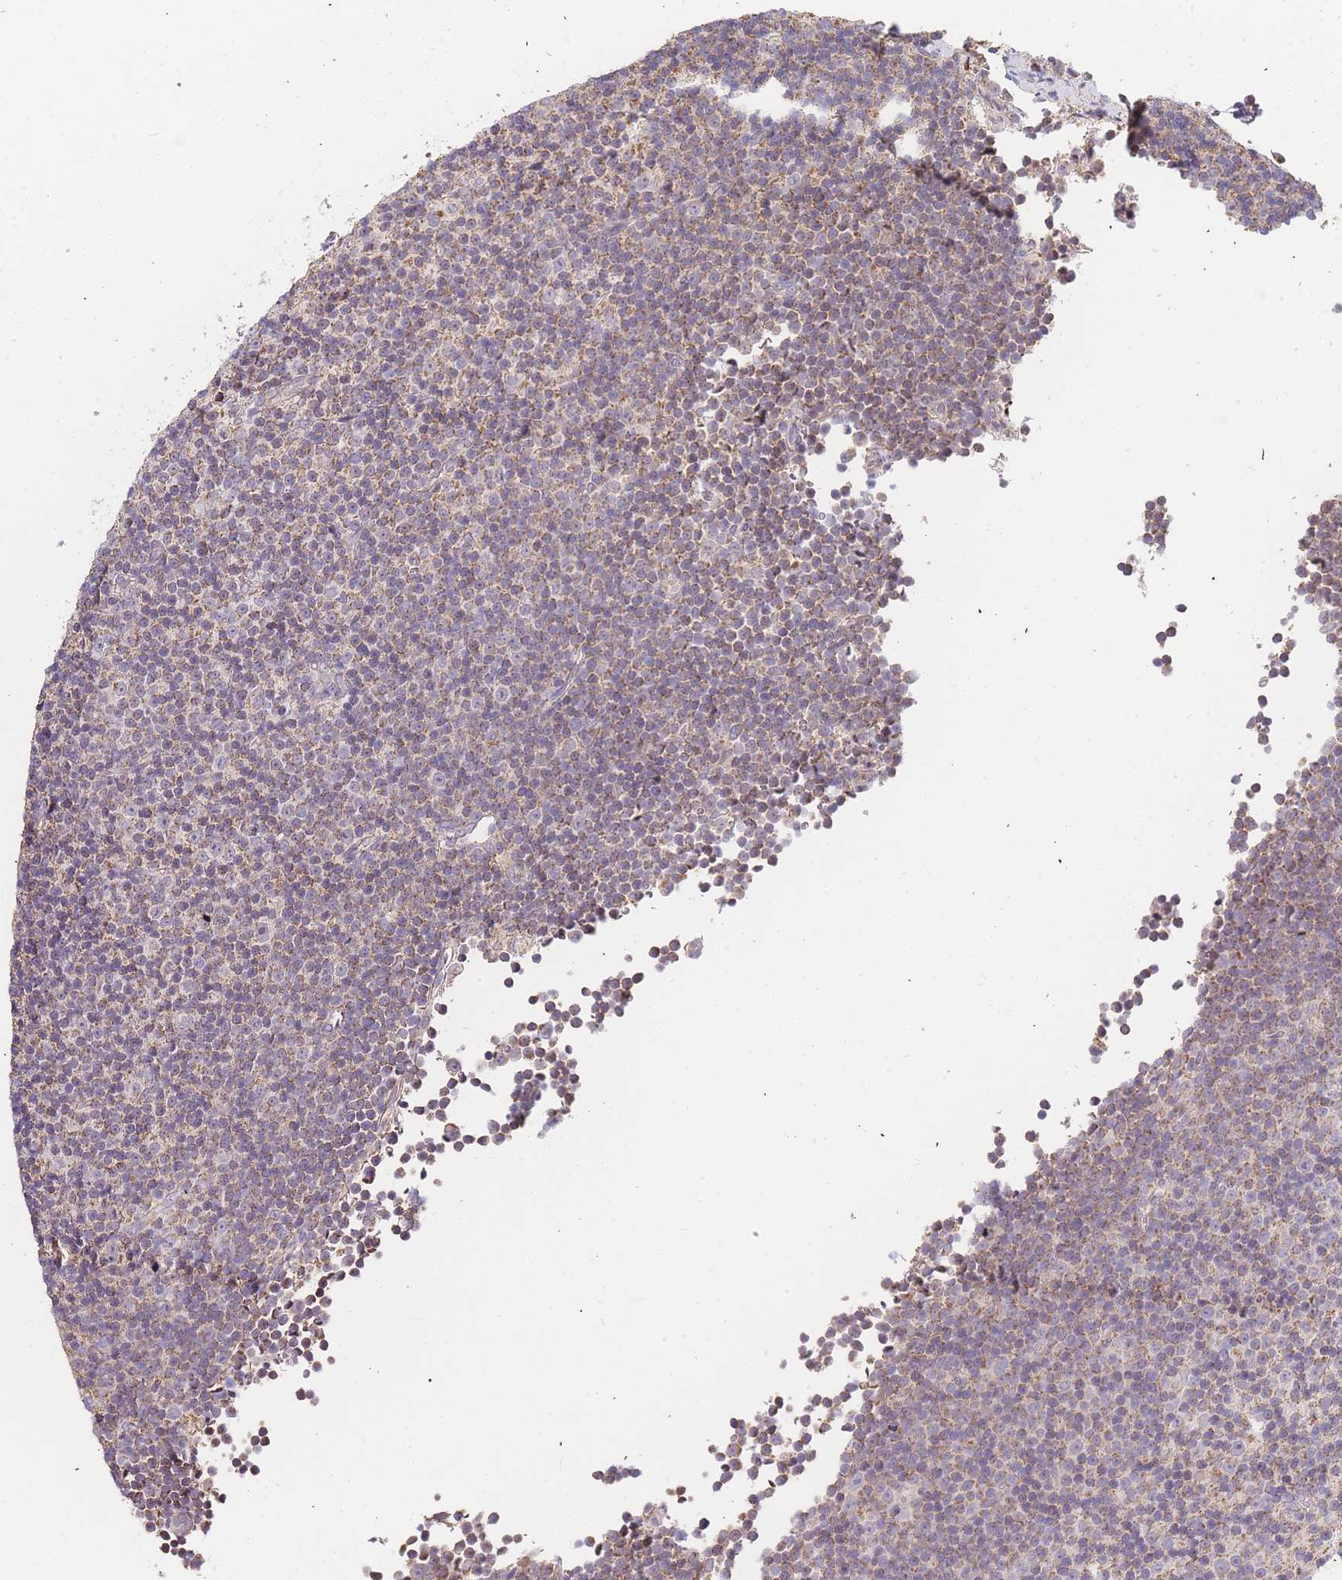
{"staining": {"intensity": "weak", "quantity": "25%-75%", "location": "cytoplasmic/membranous"}, "tissue": "lymphoma", "cell_type": "Tumor cells", "image_type": "cancer", "snomed": [{"axis": "morphology", "description": "Malignant lymphoma, non-Hodgkin's type, Low grade"}, {"axis": "topography", "description": "Lymph node"}], "caption": "Tumor cells reveal low levels of weak cytoplasmic/membranous expression in approximately 25%-75% of cells in lymphoma. Nuclei are stained in blue.", "gene": "ADCY9", "patient": {"sex": "female", "age": 67}}